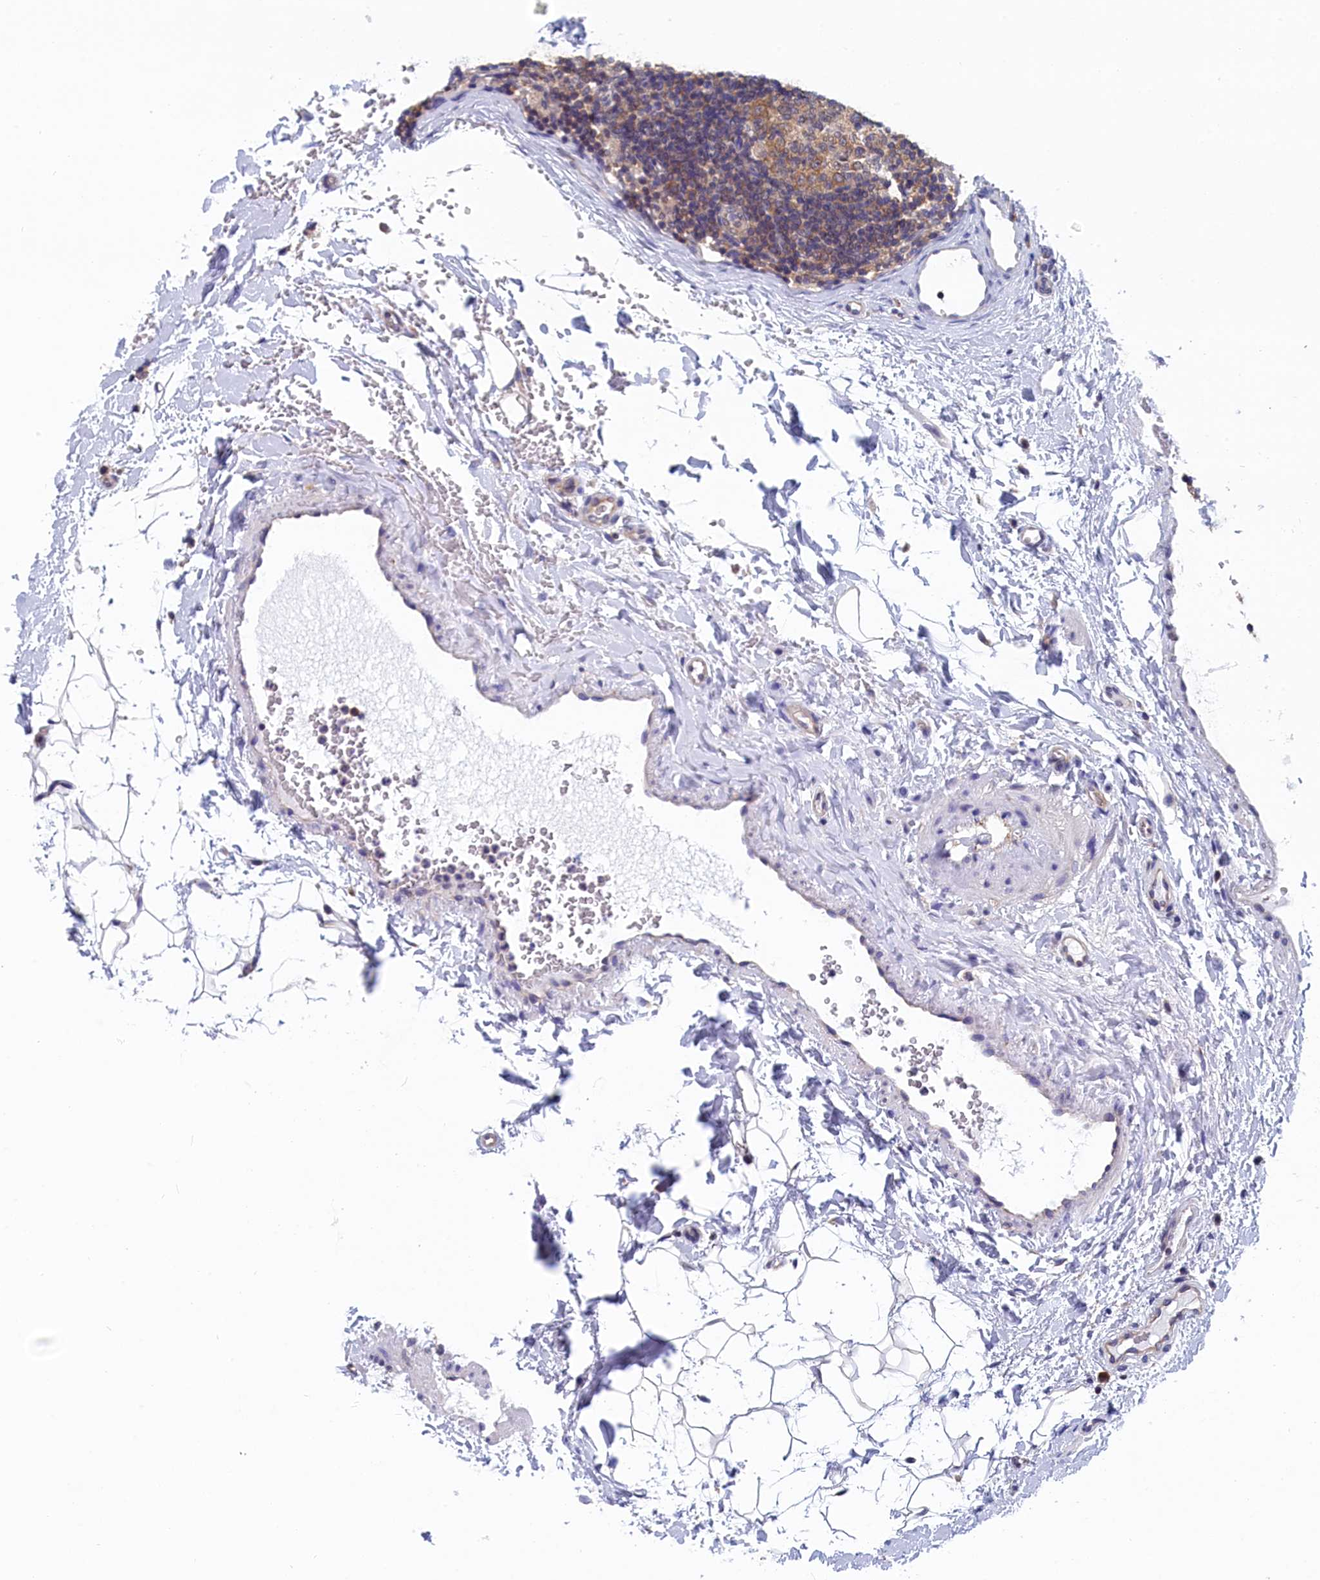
{"staining": {"intensity": "weak", "quantity": "25%-75%", "location": "cytoplasmic/membranous"}, "tissue": "lymph node", "cell_type": "Germinal center cells", "image_type": "normal", "snomed": [{"axis": "morphology", "description": "Normal tissue, NOS"}, {"axis": "topography", "description": "Lymph node"}], "caption": "The histopathology image displays immunohistochemical staining of benign lymph node. There is weak cytoplasmic/membranous expression is appreciated in about 25%-75% of germinal center cells. (IHC, brightfield microscopy, high magnification).", "gene": "PGP", "patient": {"sex": "female", "age": 22}}